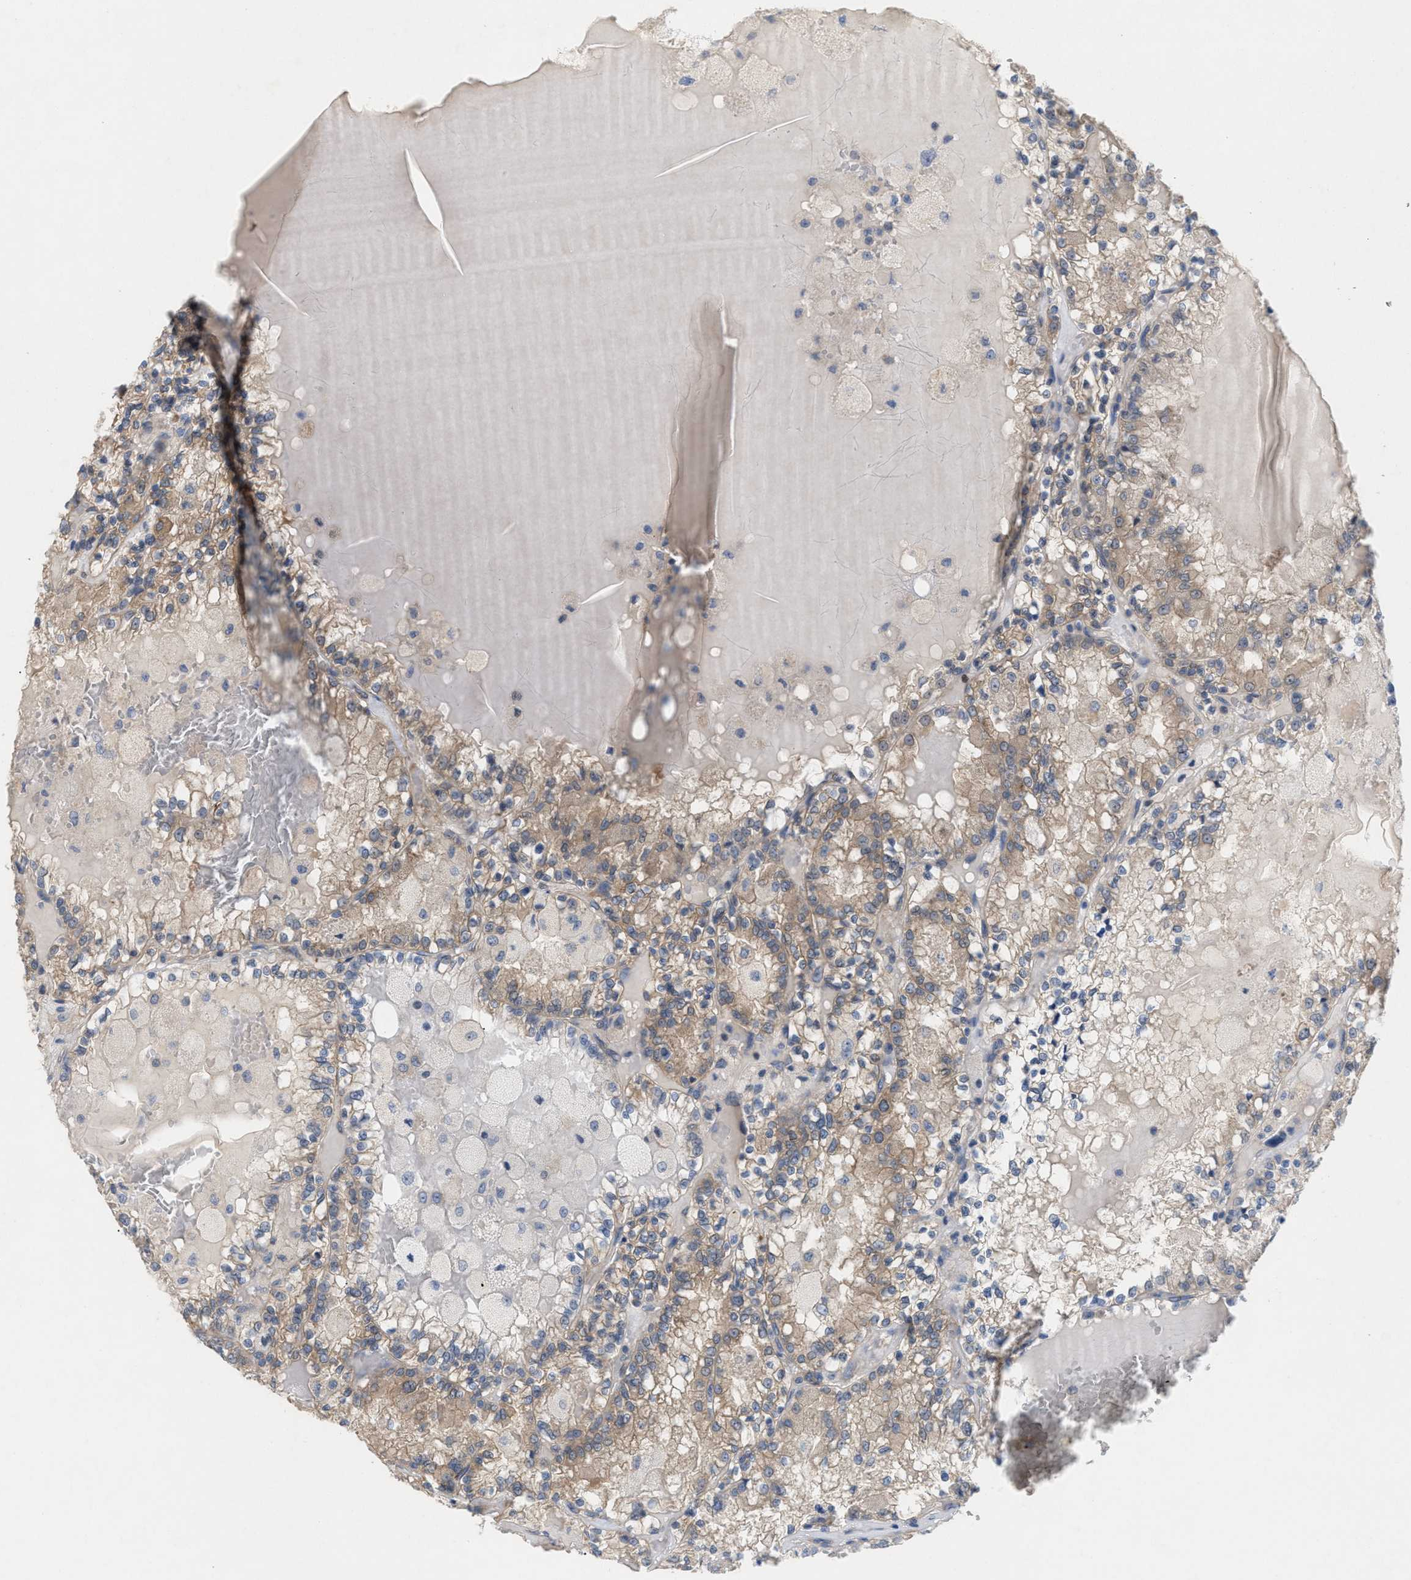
{"staining": {"intensity": "weak", "quantity": ">75%", "location": "cytoplasmic/membranous"}, "tissue": "renal cancer", "cell_type": "Tumor cells", "image_type": "cancer", "snomed": [{"axis": "morphology", "description": "Adenocarcinoma, NOS"}, {"axis": "topography", "description": "Kidney"}], "caption": "Renal cancer was stained to show a protein in brown. There is low levels of weak cytoplasmic/membranous positivity in approximately >75% of tumor cells. (Brightfield microscopy of DAB IHC at high magnification).", "gene": "UBAP2", "patient": {"sex": "female", "age": 56}}